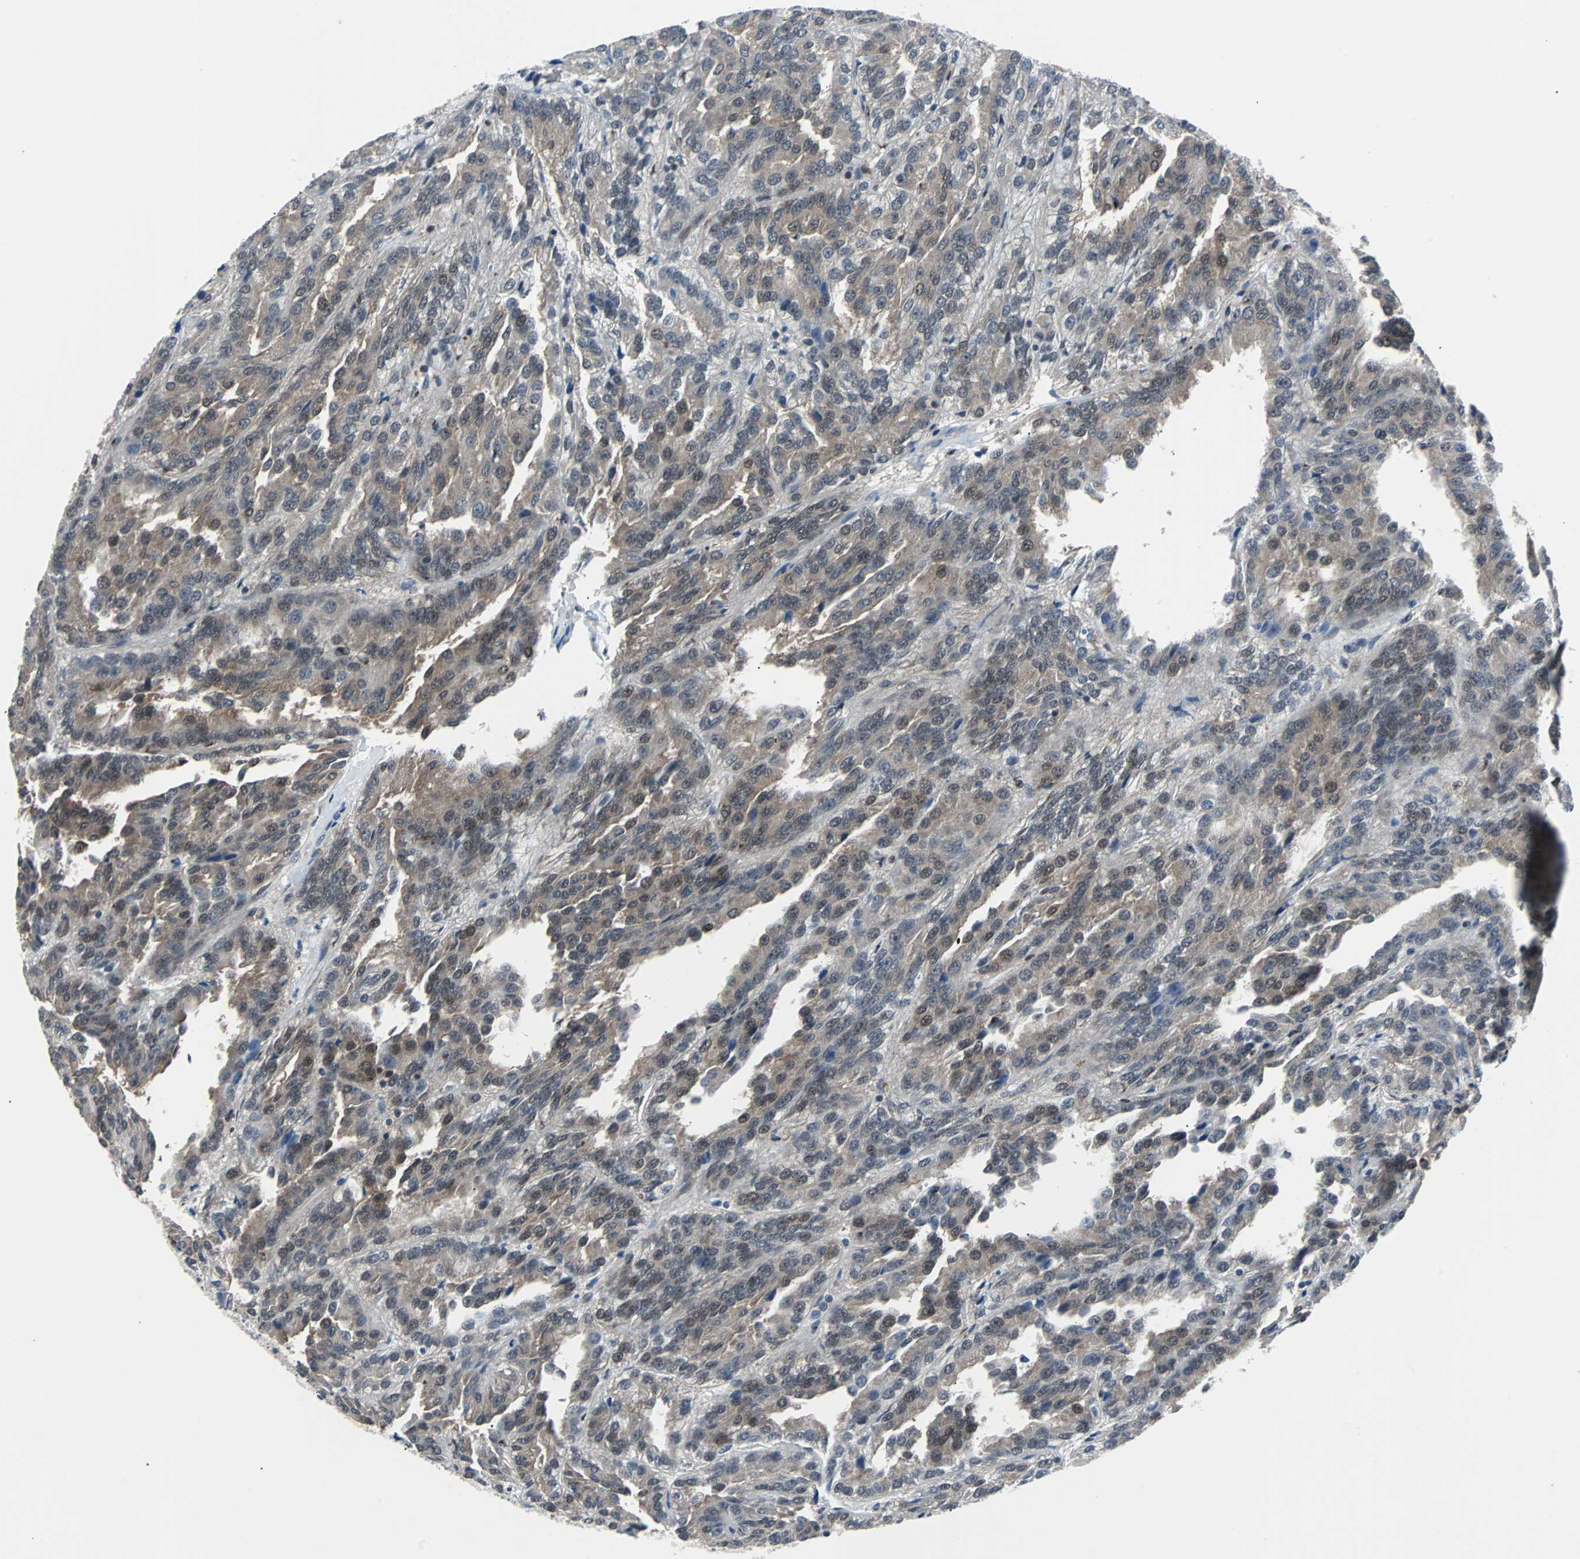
{"staining": {"intensity": "moderate", "quantity": "25%-75%", "location": "cytoplasmic/membranous,nuclear"}, "tissue": "renal cancer", "cell_type": "Tumor cells", "image_type": "cancer", "snomed": [{"axis": "morphology", "description": "Adenocarcinoma, NOS"}, {"axis": "topography", "description": "Kidney"}], "caption": "Immunohistochemical staining of renal adenocarcinoma demonstrates medium levels of moderate cytoplasmic/membranous and nuclear expression in approximately 25%-75% of tumor cells.", "gene": "MAP2K6", "patient": {"sex": "male", "age": 46}}